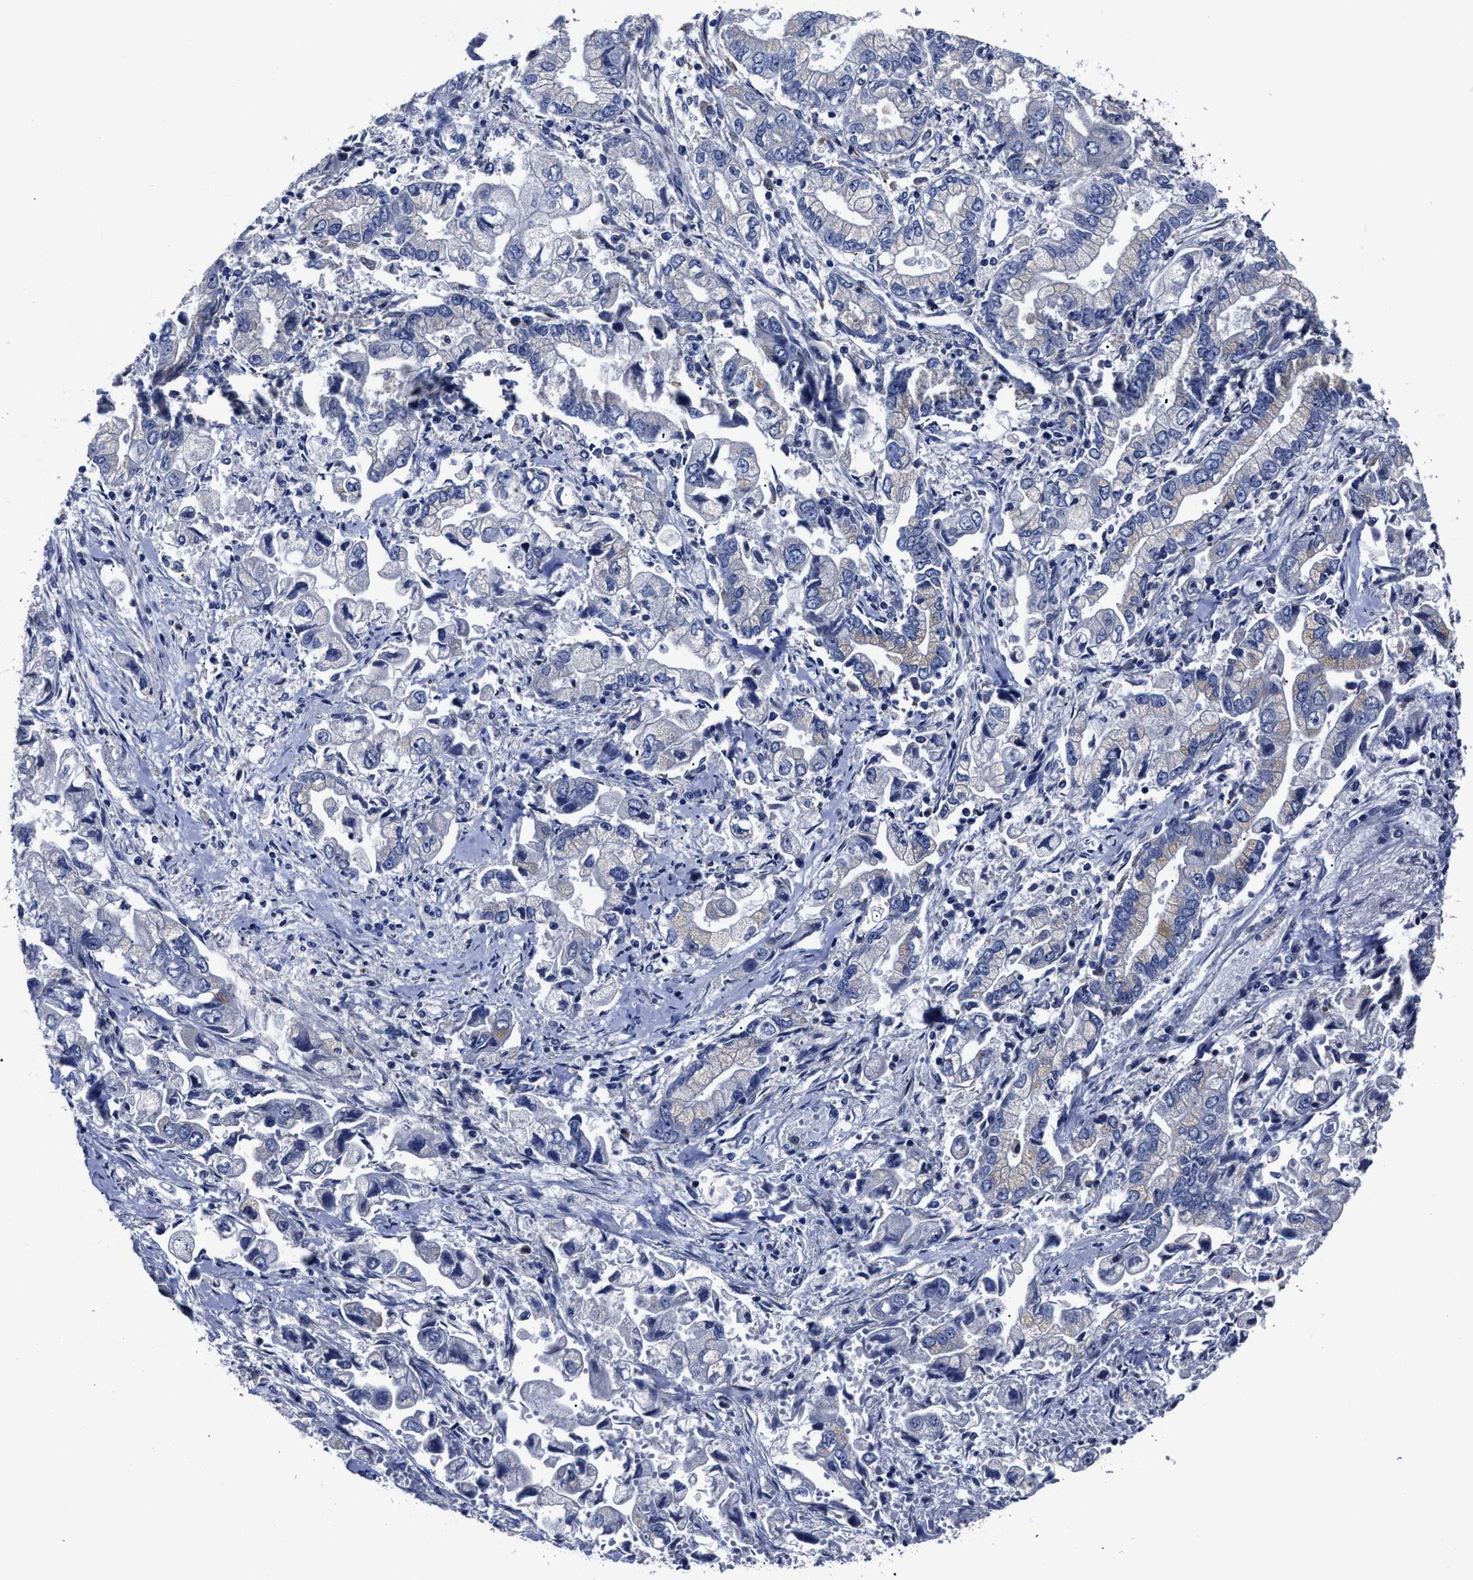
{"staining": {"intensity": "negative", "quantity": "none", "location": "none"}, "tissue": "stomach cancer", "cell_type": "Tumor cells", "image_type": "cancer", "snomed": [{"axis": "morphology", "description": "Normal tissue, NOS"}, {"axis": "morphology", "description": "Adenocarcinoma, NOS"}, {"axis": "topography", "description": "Stomach"}], "caption": "Human stomach cancer (adenocarcinoma) stained for a protein using immunohistochemistry shows no staining in tumor cells.", "gene": "LAMTOR4", "patient": {"sex": "male", "age": 62}}